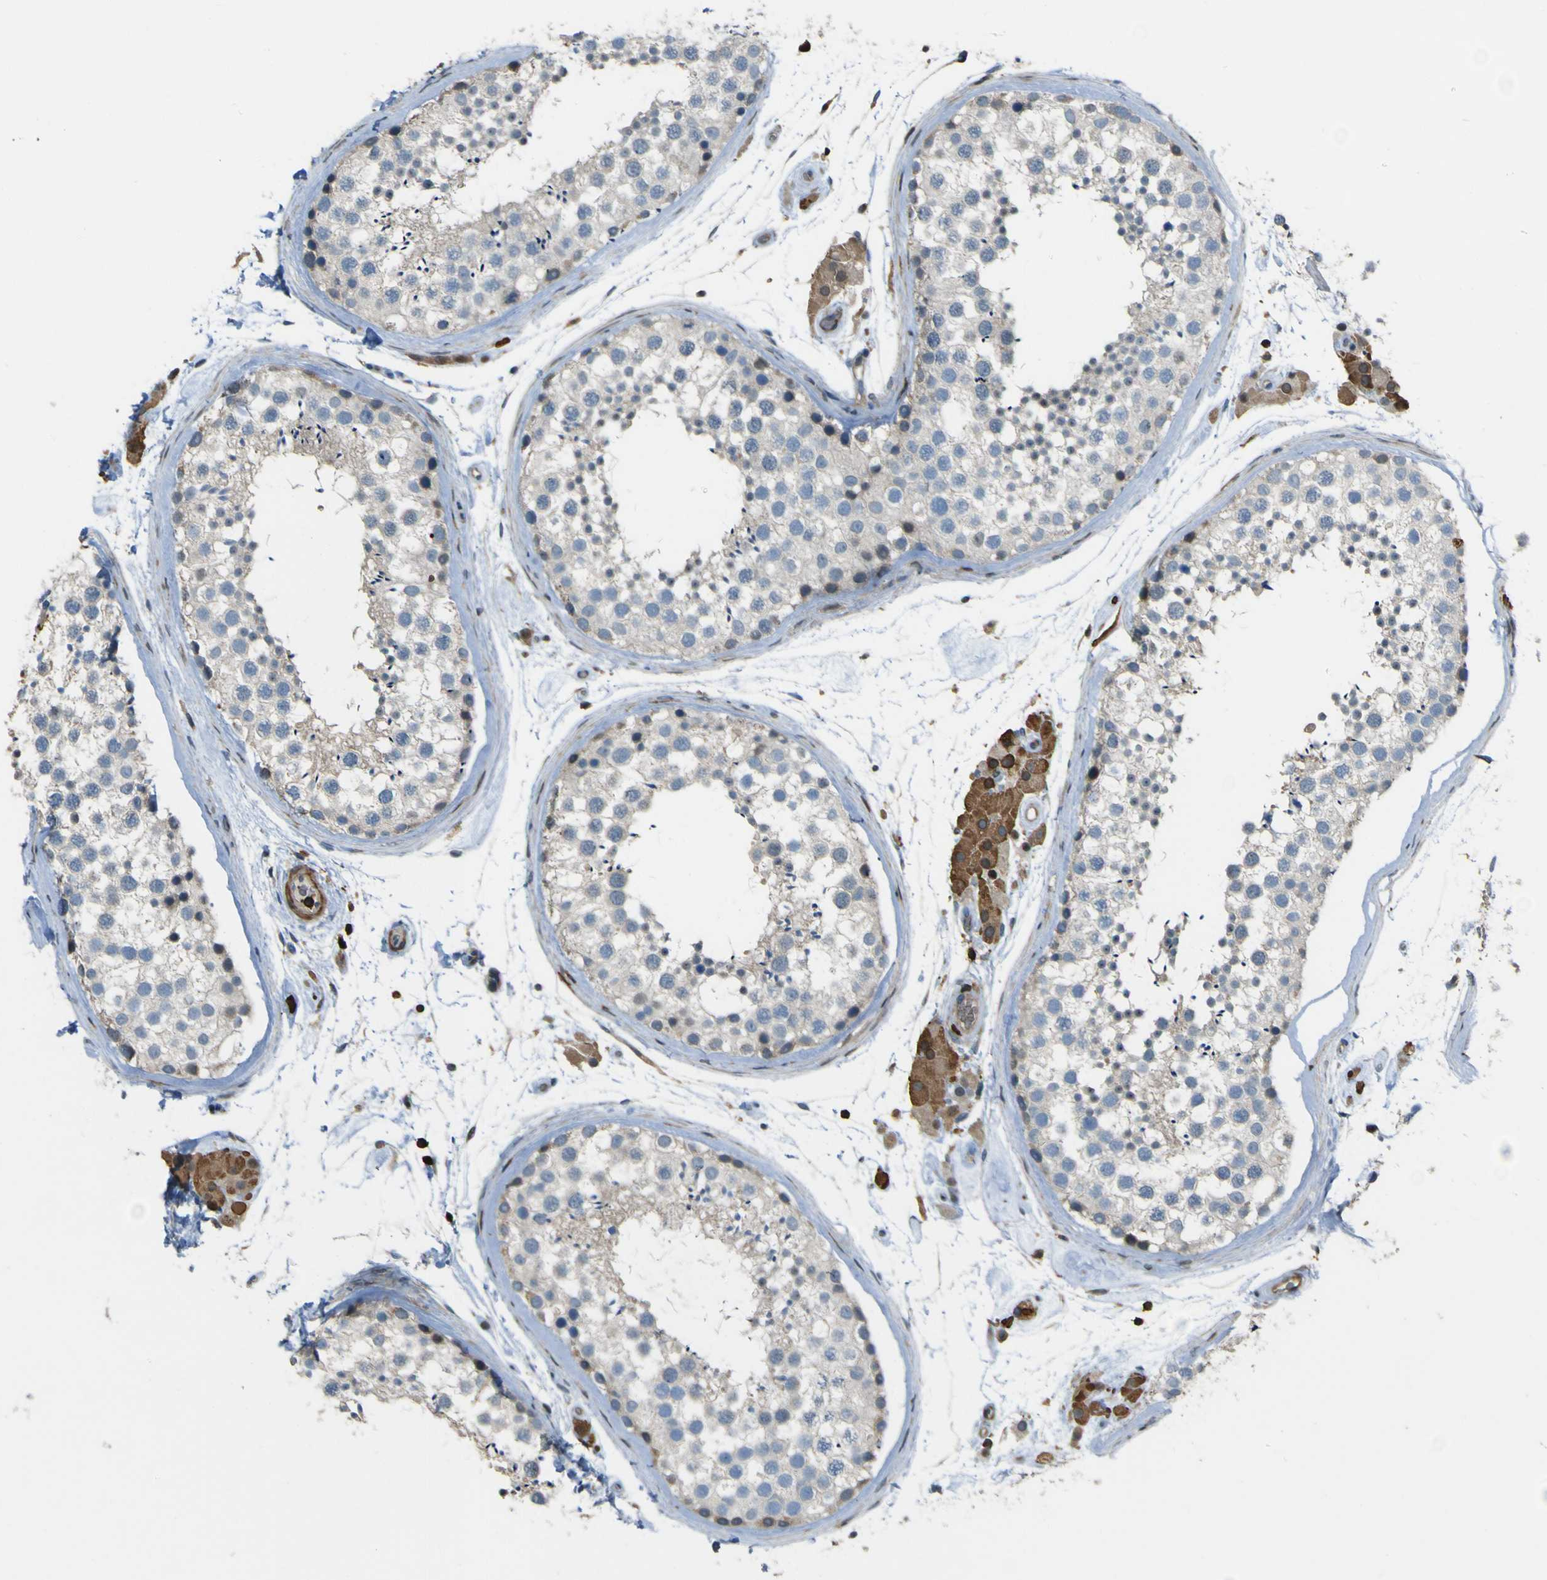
{"staining": {"intensity": "weak", "quantity": "<25%", "location": "cytoplasmic/membranous"}, "tissue": "testis", "cell_type": "Cells in seminiferous ducts", "image_type": "normal", "snomed": [{"axis": "morphology", "description": "Normal tissue, NOS"}, {"axis": "topography", "description": "Testis"}], "caption": "Immunohistochemistry (IHC) of normal human testis reveals no positivity in cells in seminiferous ducts. (Stains: DAB (3,3'-diaminobenzidine) immunohistochemistry (IHC) with hematoxylin counter stain, Microscopy: brightfield microscopy at high magnification).", "gene": "PCDHB5", "patient": {"sex": "male", "age": 46}}